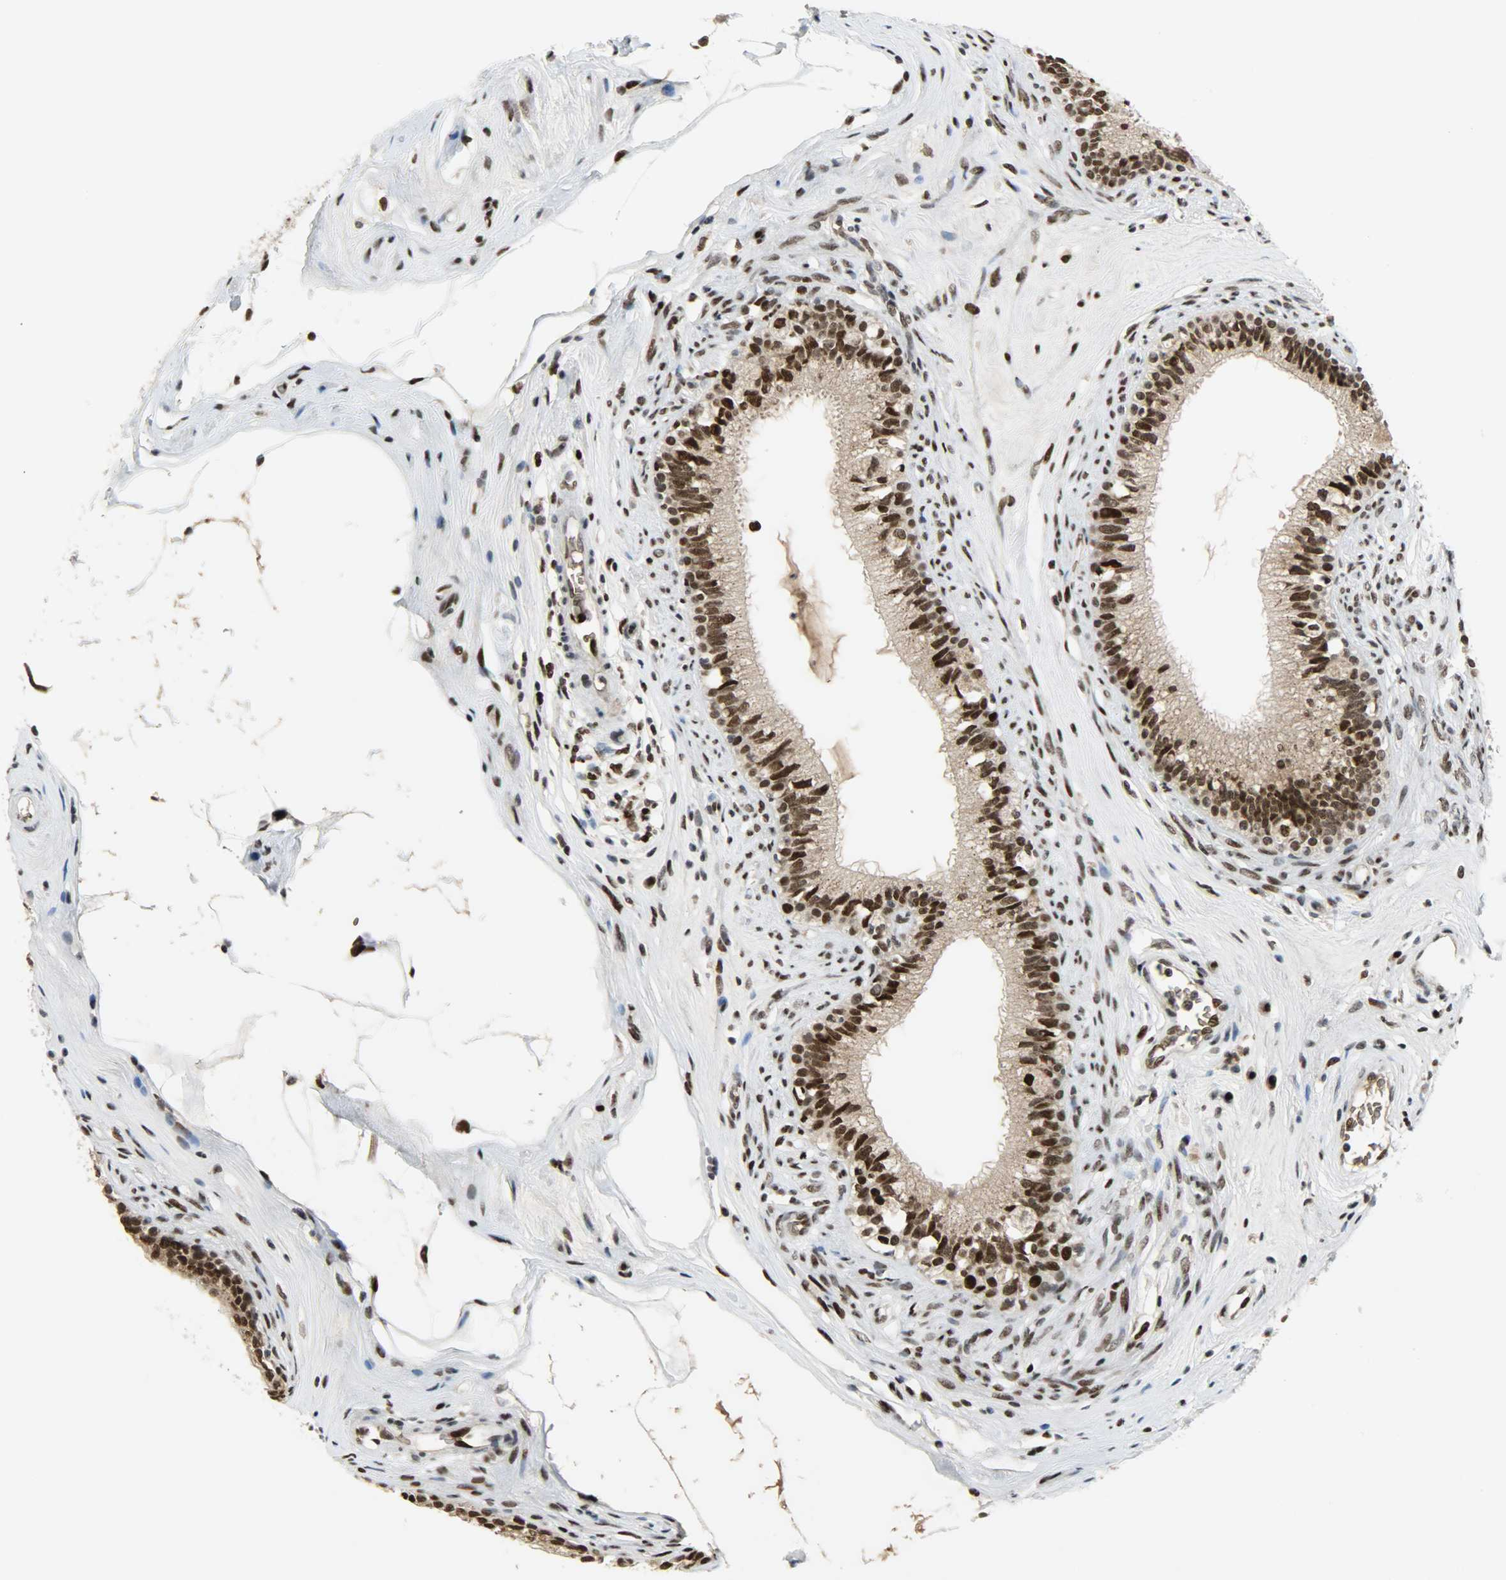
{"staining": {"intensity": "strong", "quantity": ">75%", "location": "cytoplasmic/membranous,nuclear"}, "tissue": "epididymis", "cell_type": "Glandular cells", "image_type": "normal", "snomed": [{"axis": "morphology", "description": "Normal tissue, NOS"}, {"axis": "morphology", "description": "Inflammation, NOS"}, {"axis": "topography", "description": "Epididymis"}], "caption": "The micrograph demonstrates a brown stain indicating the presence of a protein in the cytoplasmic/membranous,nuclear of glandular cells in epididymis.", "gene": "SNAI1", "patient": {"sex": "male", "age": 84}}